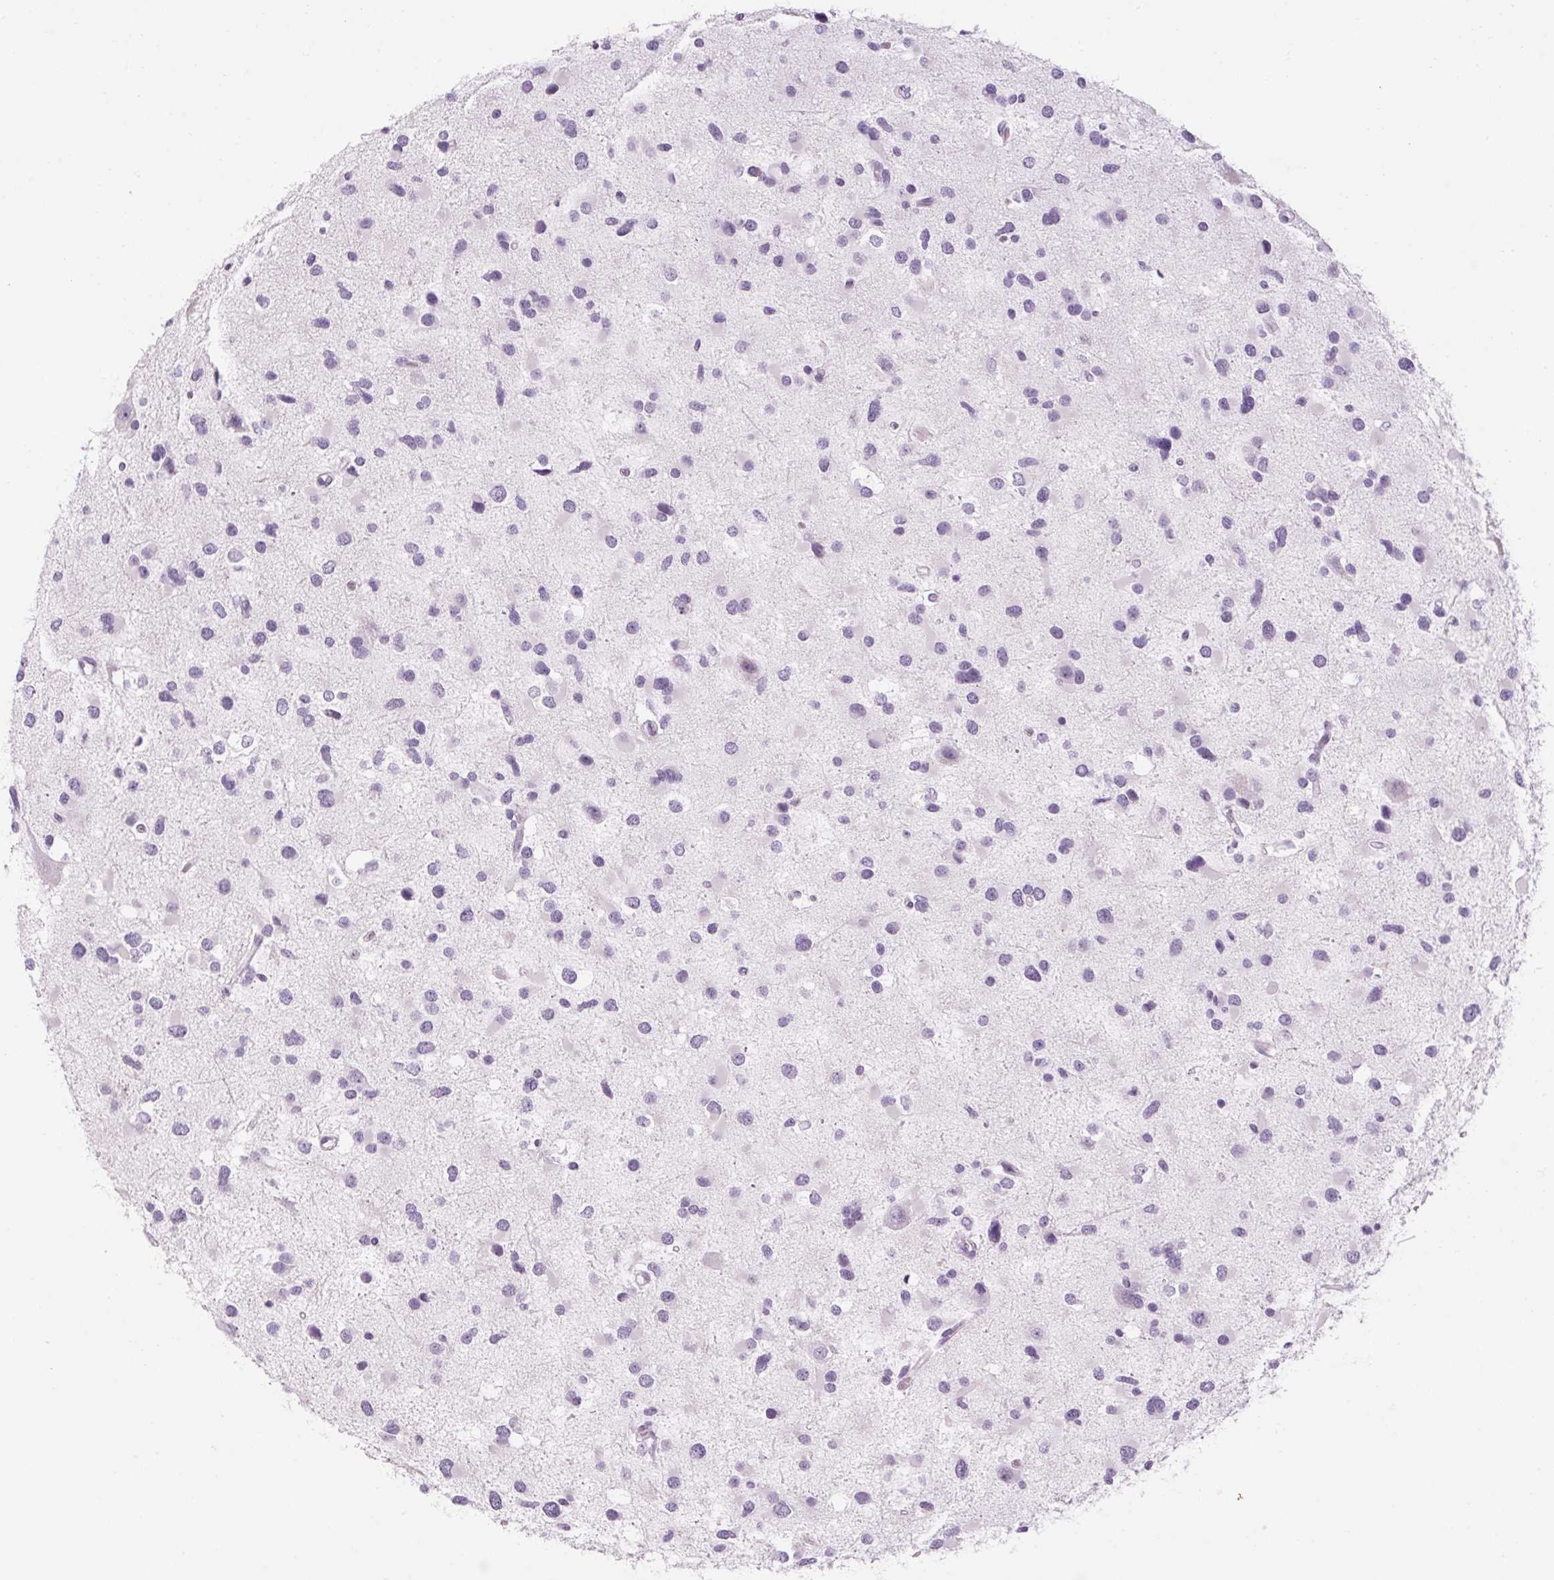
{"staining": {"intensity": "negative", "quantity": "none", "location": "none"}, "tissue": "glioma", "cell_type": "Tumor cells", "image_type": "cancer", "snomed": [{"axis": "morphology", "description": "Glioma, malignant, Low grade"}, {"axis": "topography", "description": "Brain"}], "caption": "Immunohistochemical staining of human glioma displays no significant positivity in tumor cells.", "gene": "RPTN", "patient": {"sex": "female", "age": 32}}